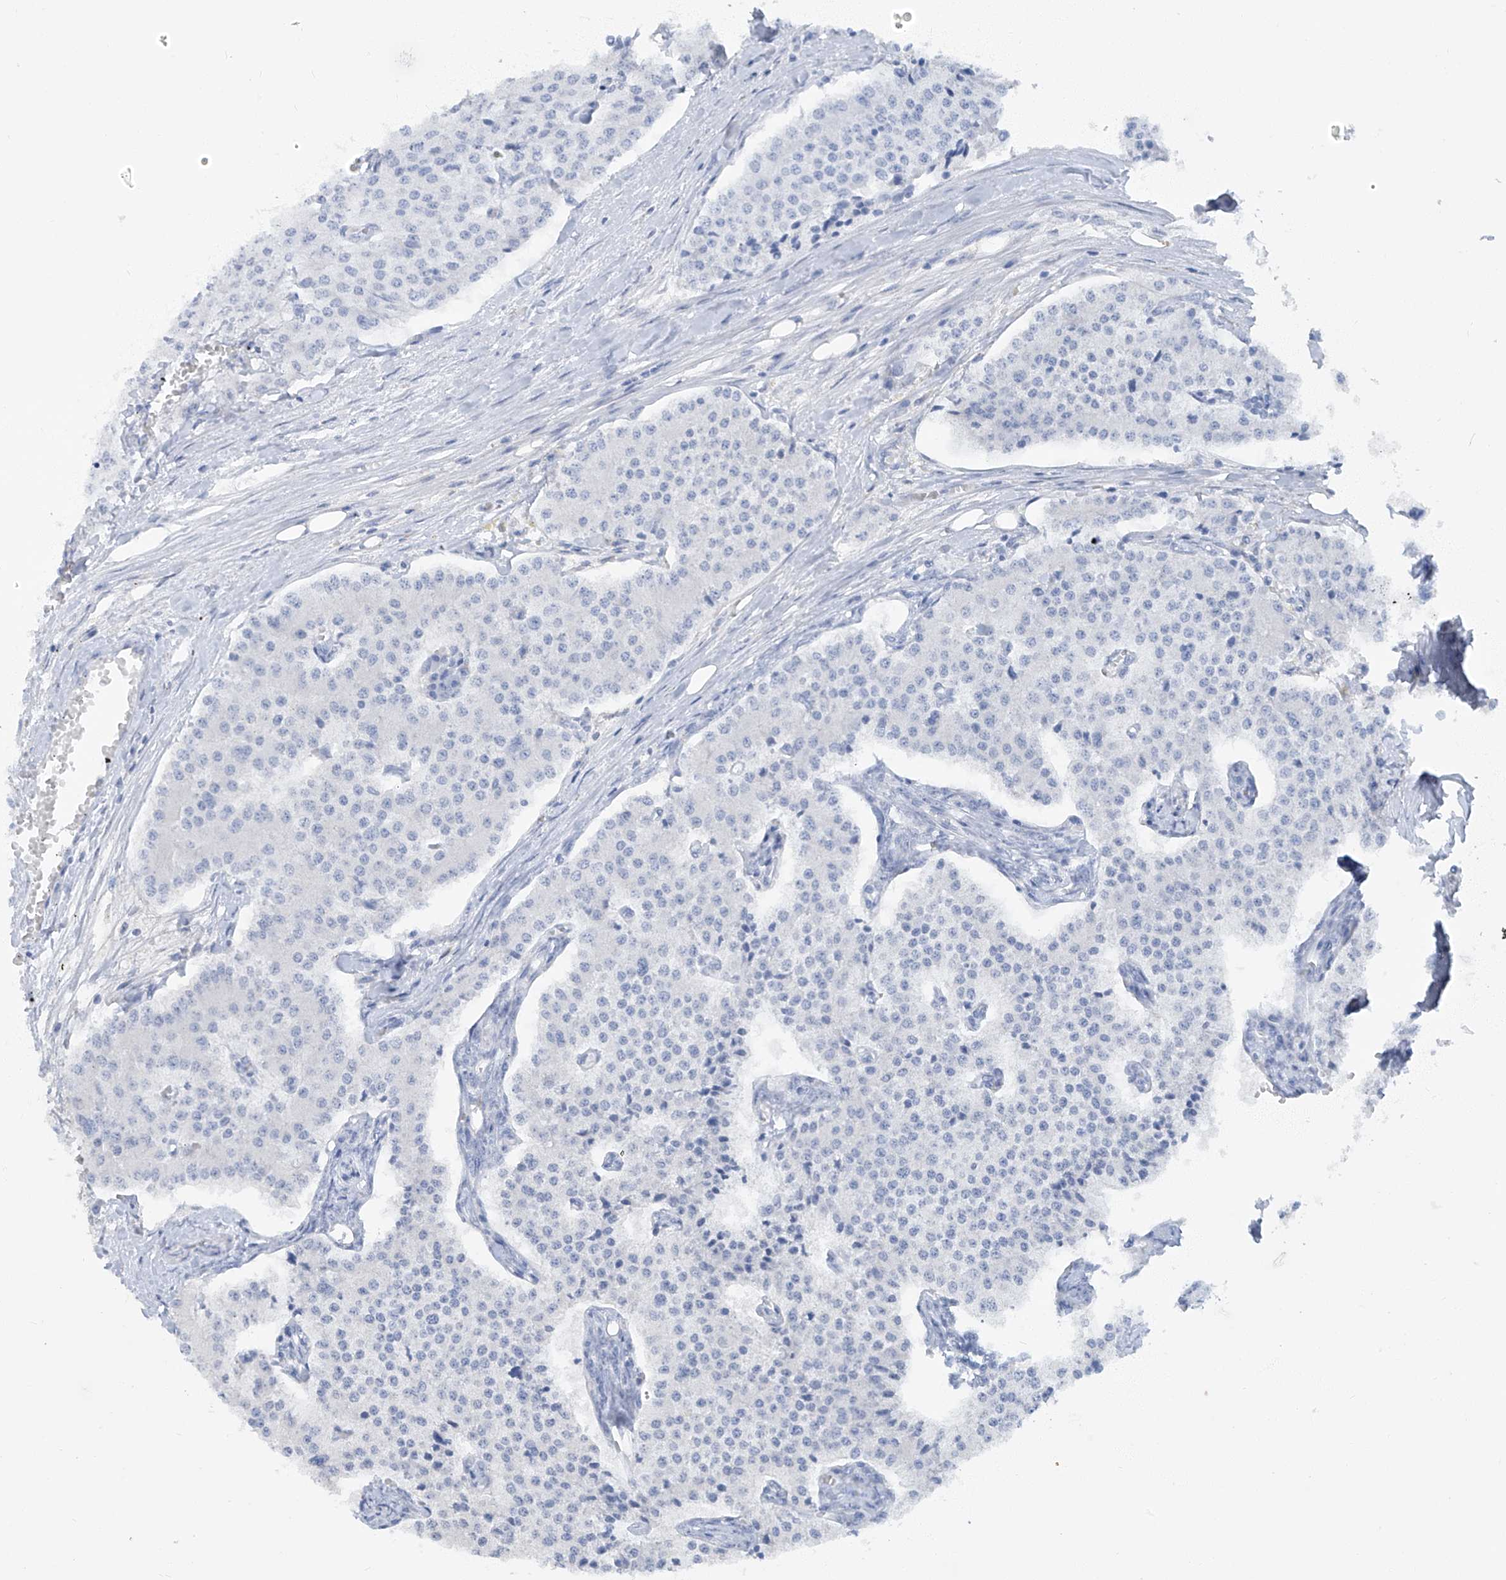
{"staining": {"intensity": "negative", "quantity": "none", "location": "none"}, "tissue": "carcinoid", "cell_type": "Tumor cells", "image_type": "cancer", "snomed": [{"axis": "morphology", "description": "Carcinoid, malignant, NOS"}, {"axis": "topography", "description": "Colon"}], "caption": "High magnification brightfield microscopy of carcinoid (malignant) stained with DAB (brown) and counterstained with hematoxylin (blue): tumor cells show no significant staining. Brightfield microscopy of immunohistochemistry (IHC) stained with DAB (brown) and hematoxylin (blue), captured at high magnification.", "gene": "HAS3", "patient": {"sex": "female", "age": 52}}